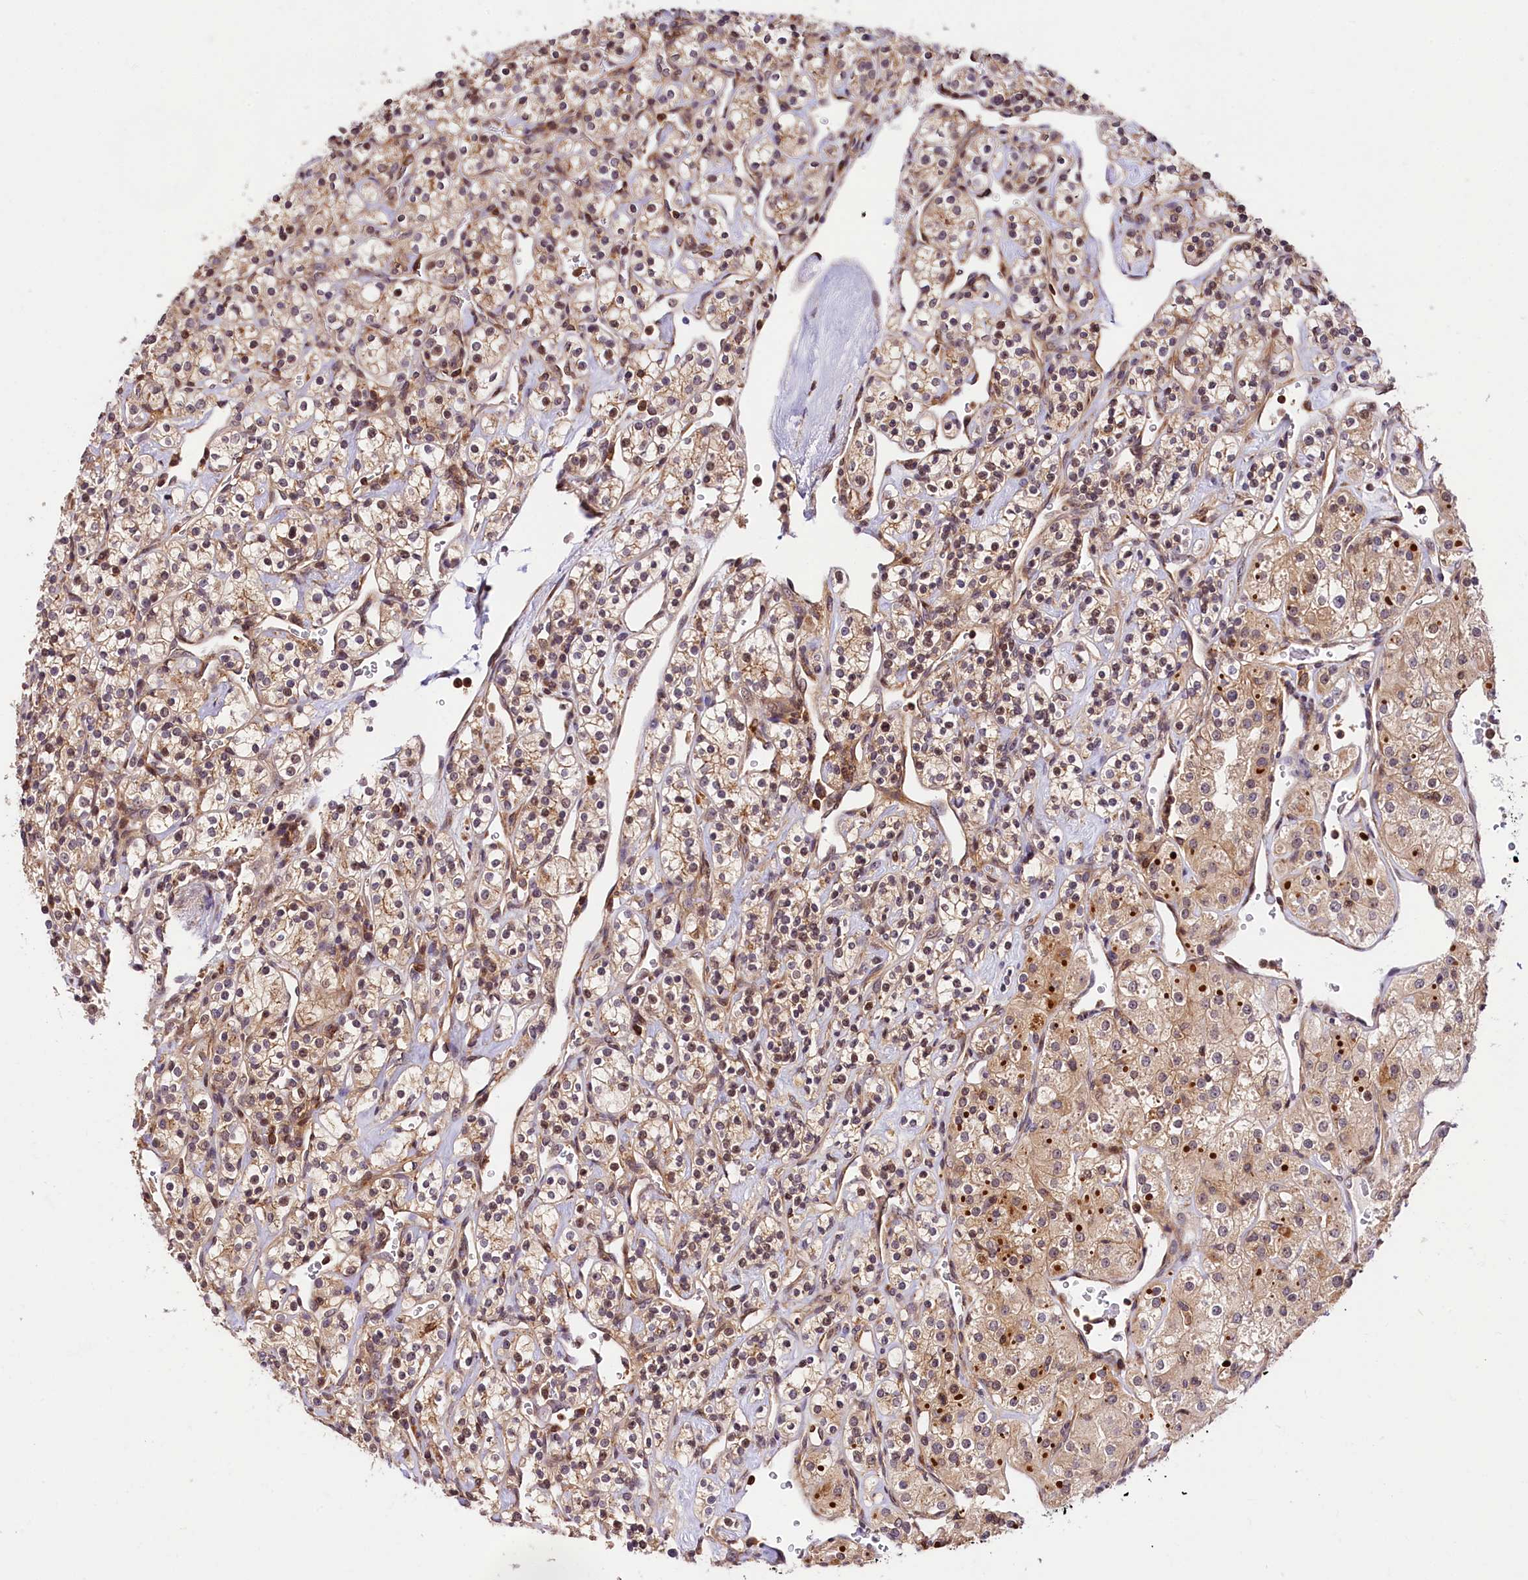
{"staining": {"intensity": "weak", "quantity": "<25%", "location": "nuclear"}, "tissue": "renal cancer", "cell_type": "Tumor cells", "image_type": "cancer", "snomed": [{"axis": "morphology", "description": "Adenocarcinoma, NOS"}, {"axis": "topography", "description": "Kidney"}], "caption": "A histopathology image of renal adenocarcinoma stained for a protein shows no brown staining in tumor cells.", "gene": "CHORDC1", "patient": {"sex": "male", "age": 77}}